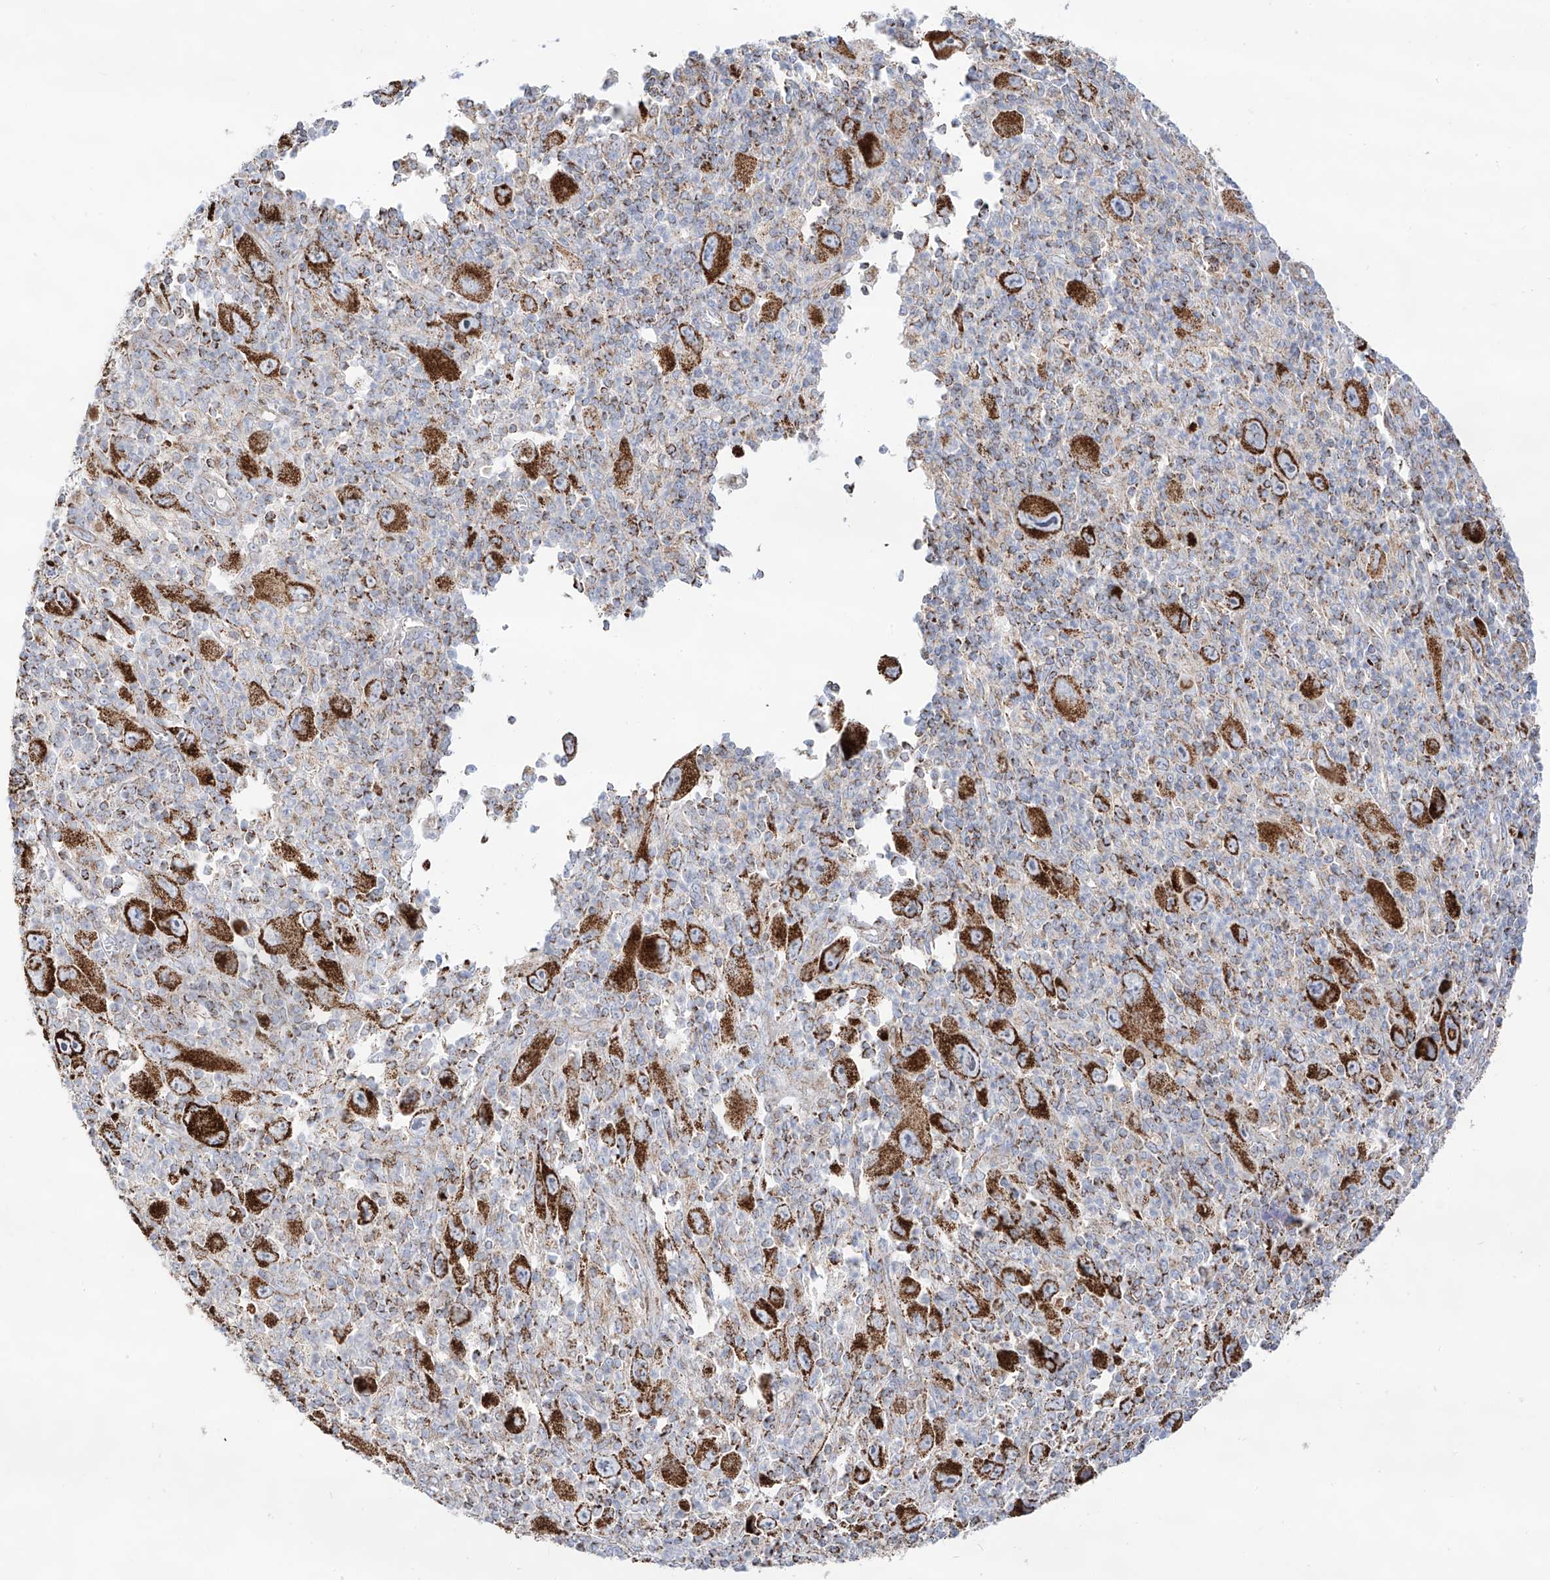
{"staining": {"intensity": "strong", "quantity": ">75%", "location": "cytoplasmic/membranous"}, "tissue": "melanoma", "cell_type": "Tumor cells", "image_type": "cancer", "snomed": [{"axis": "morphology", "description": "Malignant melanoma, Metastatic site"}, {"axis": "topography", "description": "Skin"}], "caption": "There is high levels of strong cytoplasmic/membranous expression in tumor cells of melanoma, as demonstrated by immunohistochemical staining (brown color).", "gene": "TTC27", "patient": {"sex": "female", "age": 56}}